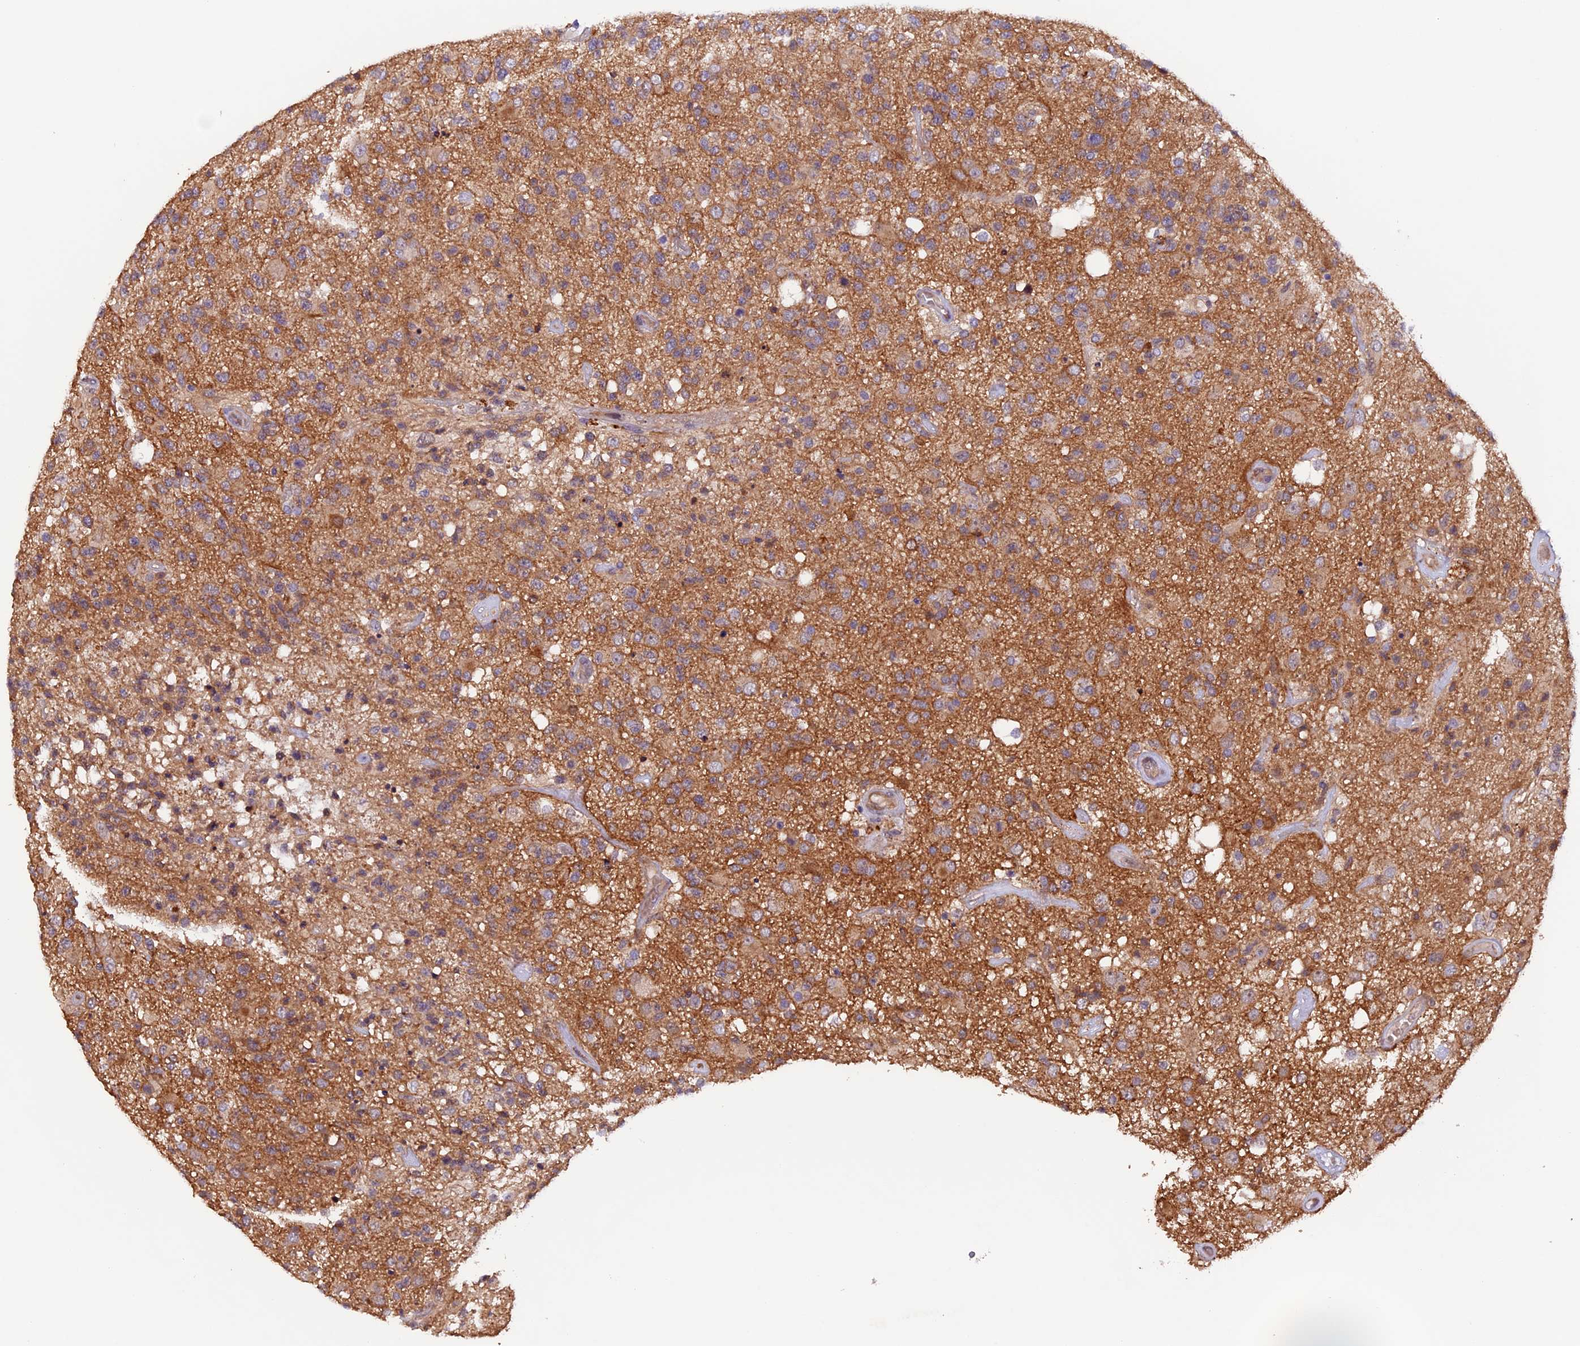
{"staining": {"intensity": "negative", "quantity": "none", "location": "none"}, "tissue": "glioma", "cell_type": "Tumor cells", "image_type": "cancer", "snomed": [{"axis": "morphology", "description": "Glioma, malignant, High grade"}, {"axis": "morphology", "description": "Glioblastoma, NOS"}, {"axis": "topography", "description": "Brain"}], "caption": "The micrograph displays no significant positivity in tumor cells of glioma.", "gene": "GNB5", "patient": {"sex": "male", "age": 60}}